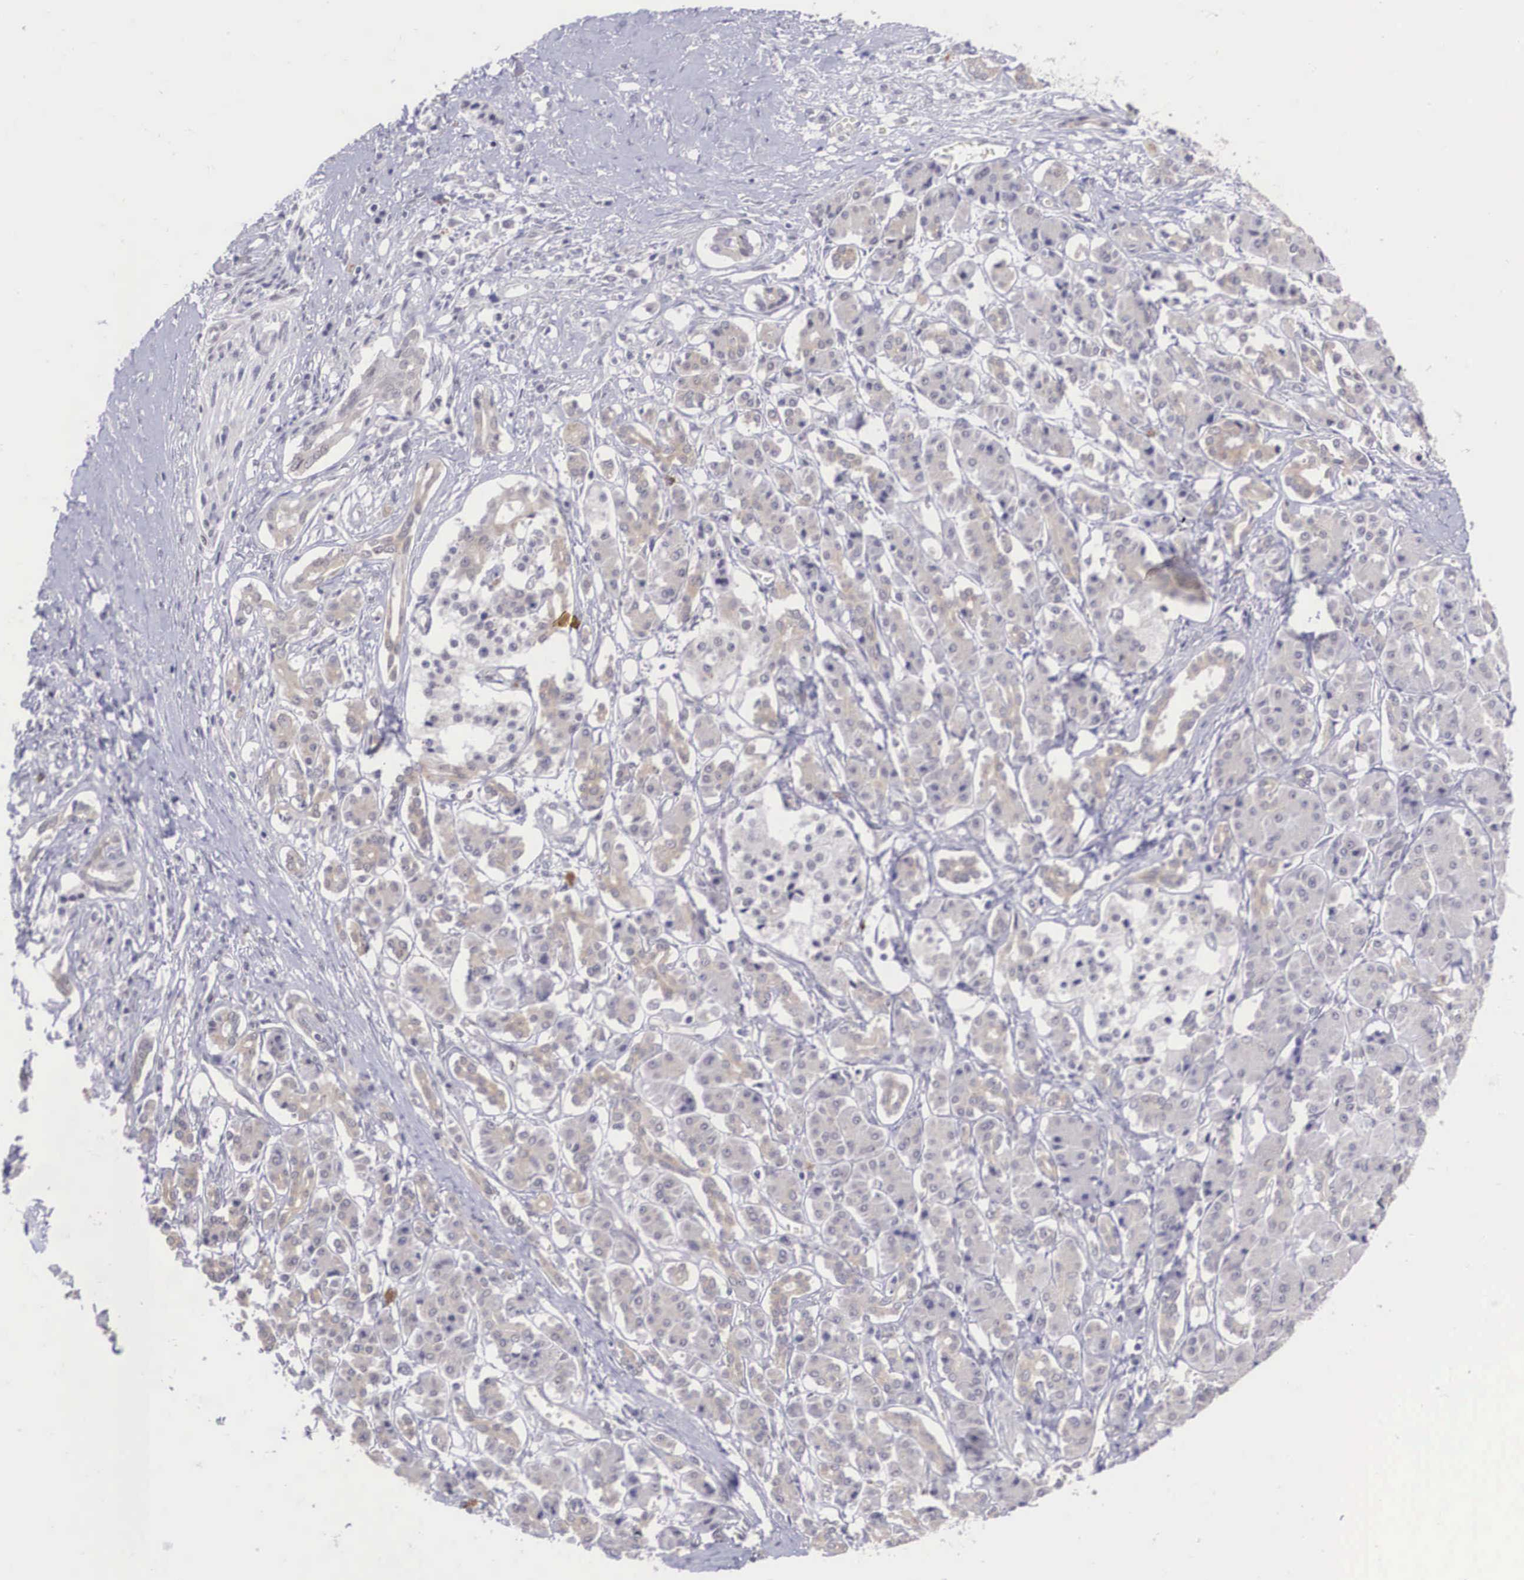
{"staining": {"intensity": "weak", "quantity": "25%-75%", "location": "cytoplasmic/membranous"}, "tissue": "pancreatic cancer", "cell_type": "Tumor cells", "image_type": "cancer", "snomed": [{"axis": "morphology", "description": "Adenocarcinoma, NOS"}, {"axis": "topography", "description": "Pancreas"}], "caption": "Immunohistochemical staining of pancreatic adenocarcinoma reveals weak cytoplasmic/membranous protein positivity in about 25%-75% of tumor cells.", "gene": "NINL", "patient": {"sex": "male", "age": 59}}